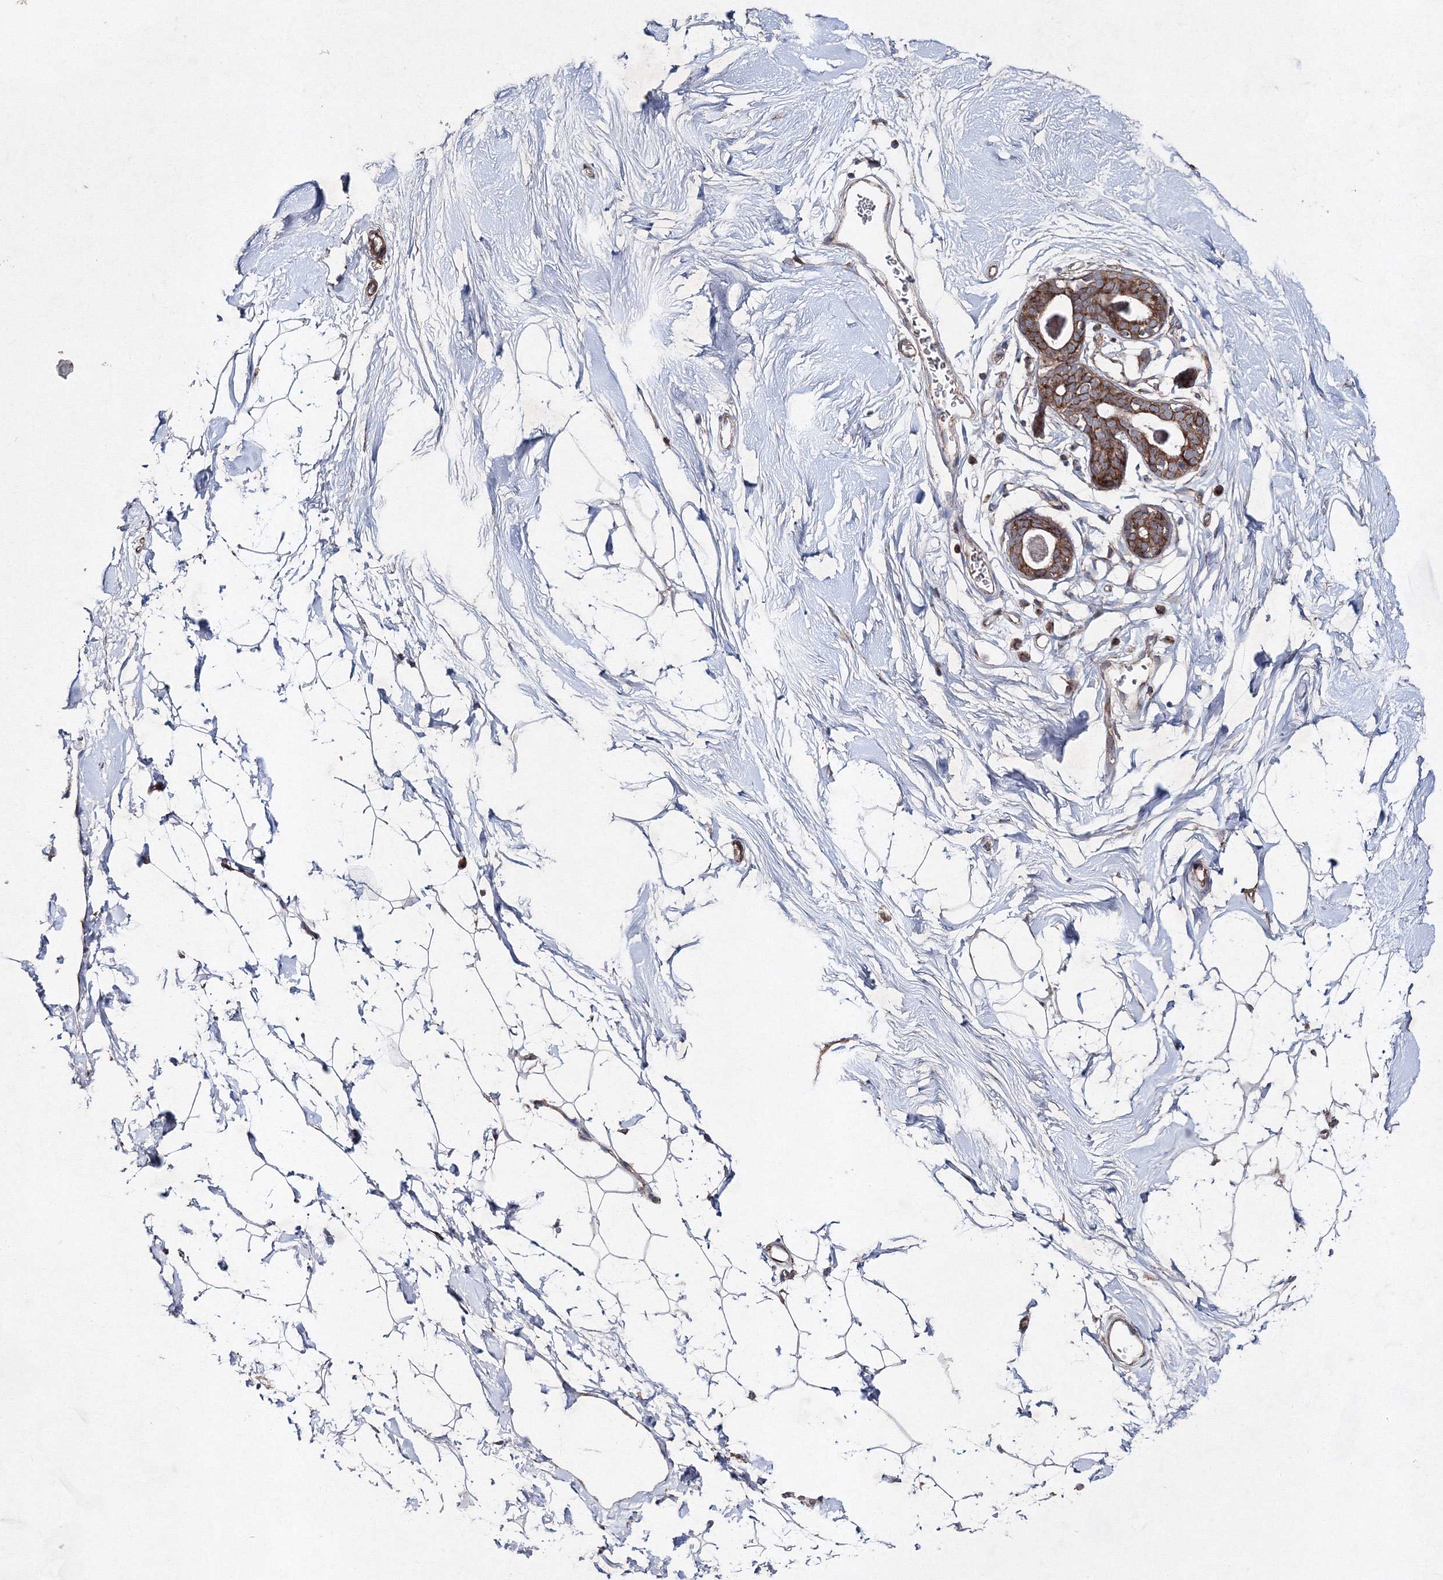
{"staining": {"intensity": "weak", "quantity": ">75%", "location": "cytoplasmic/membranous"}, "tissue": "breast", "cell_type": "Adipocytes", "image_type": "normal", "snomed": [{"axis": "morphology", "description": "Normal tissue, NOS"}, {"axis": "topography", "description": "Breast"}], "caption": "Normal breast reveals weak cytoplasmic/membranous expression in about >75% of adipocytes, visualized by immunohistochemistry. The staining is performed using DAB (3,3'-diaminobenzidine) brown chromogen to label protein expression. The nuclei are counter-stained blue using hematoxylin.", "gene": "GFM1", "patient": {"sex": "female", "age": 26}}